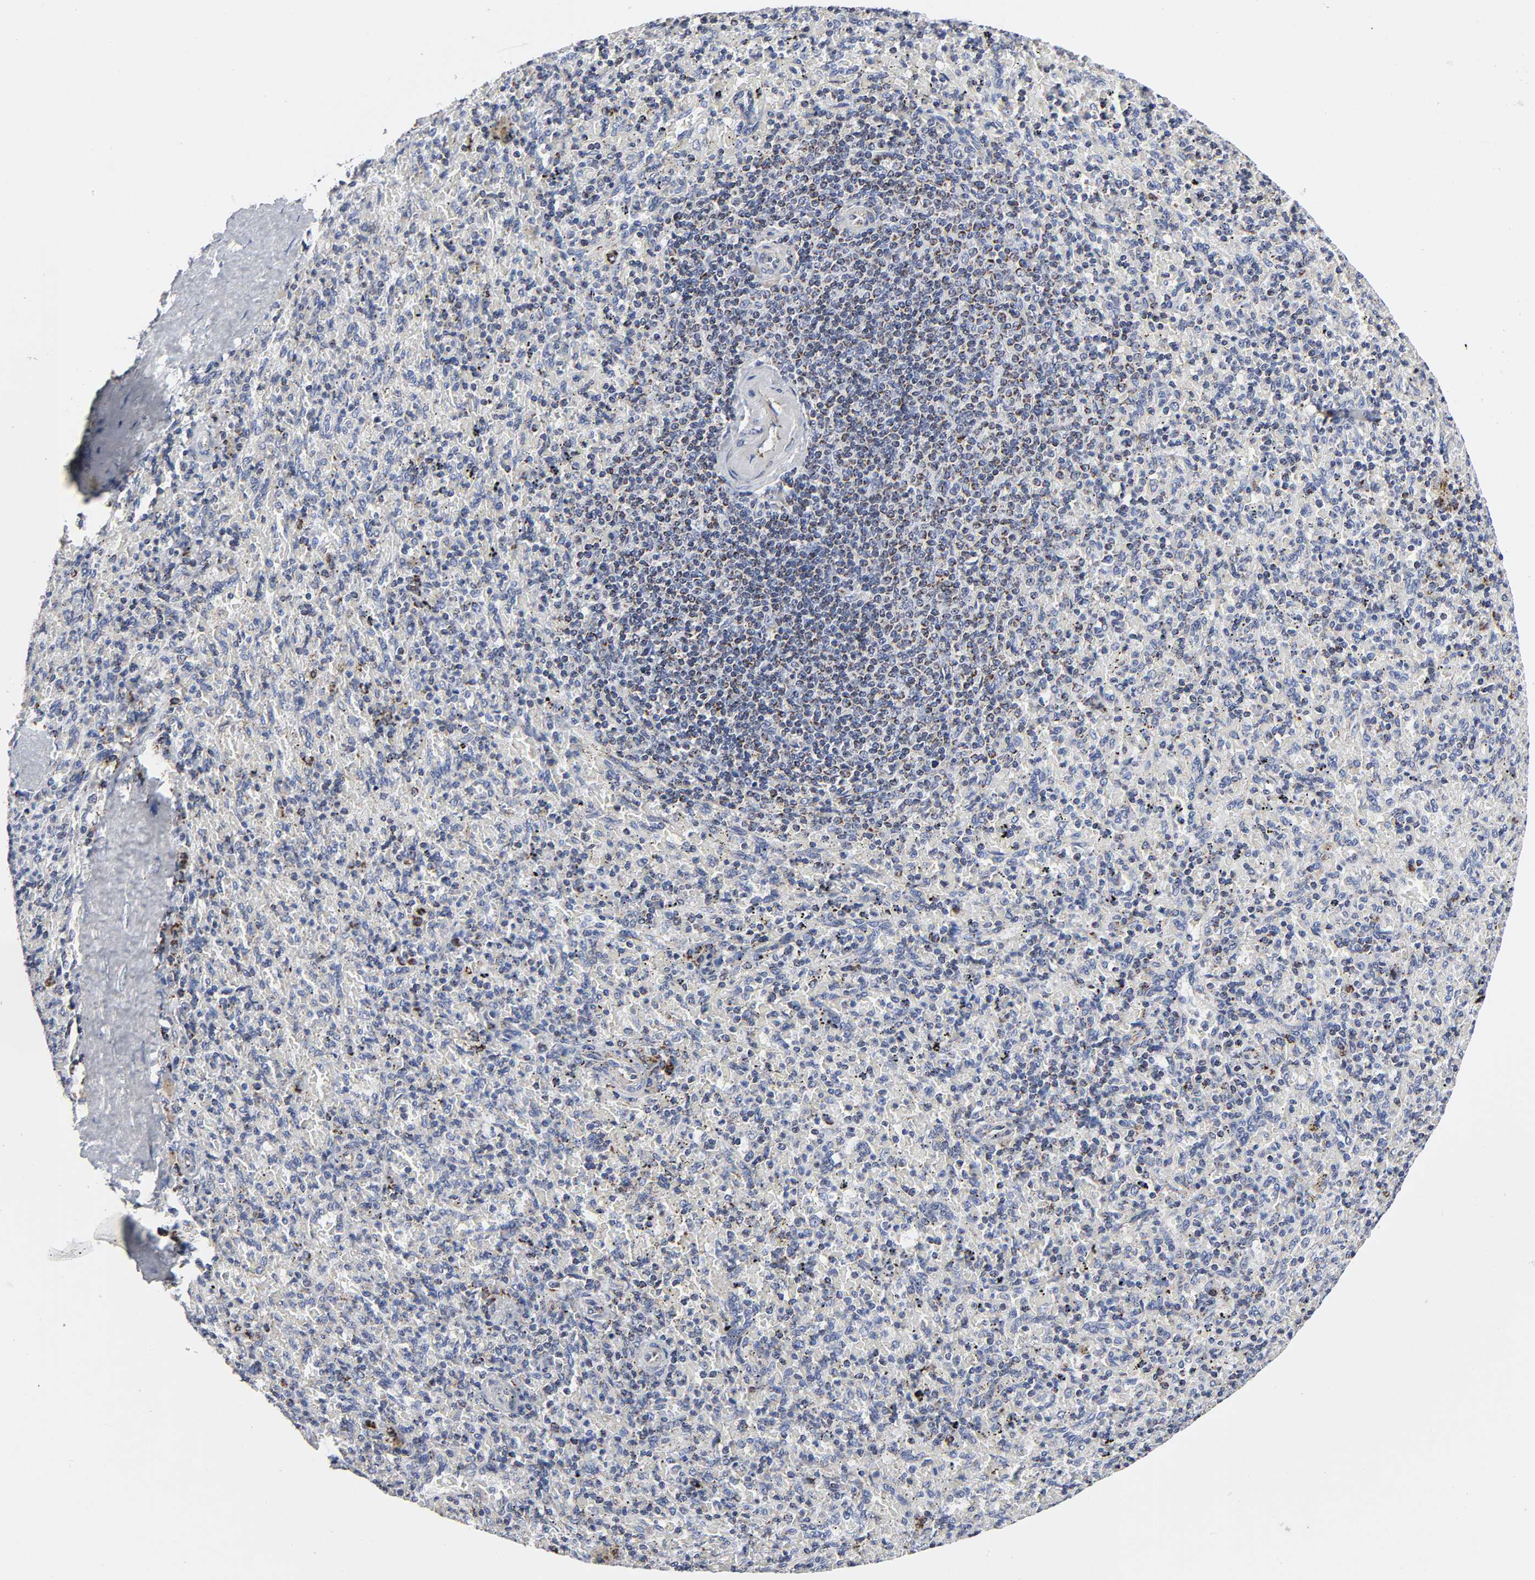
{"staining": {"intensity": "weak", "quantity": "<25%", "location": "cytoplasmic/membranous"}, "tissue": "spleen", "cell_type": "Cells in red pulp", "image_type": "normal", "snomed": [{"axis": "morphology", "description": "Normal tissue, NOS"}, {"axis": "topography", "description": "Spleen"}], "caption": "This is an immunohistochemistry photomicrograph of normal spleen. There is no staining in cells in red pulp.", "gene": "AOPEP", "patient": {"sex": "male", "age": 36}}